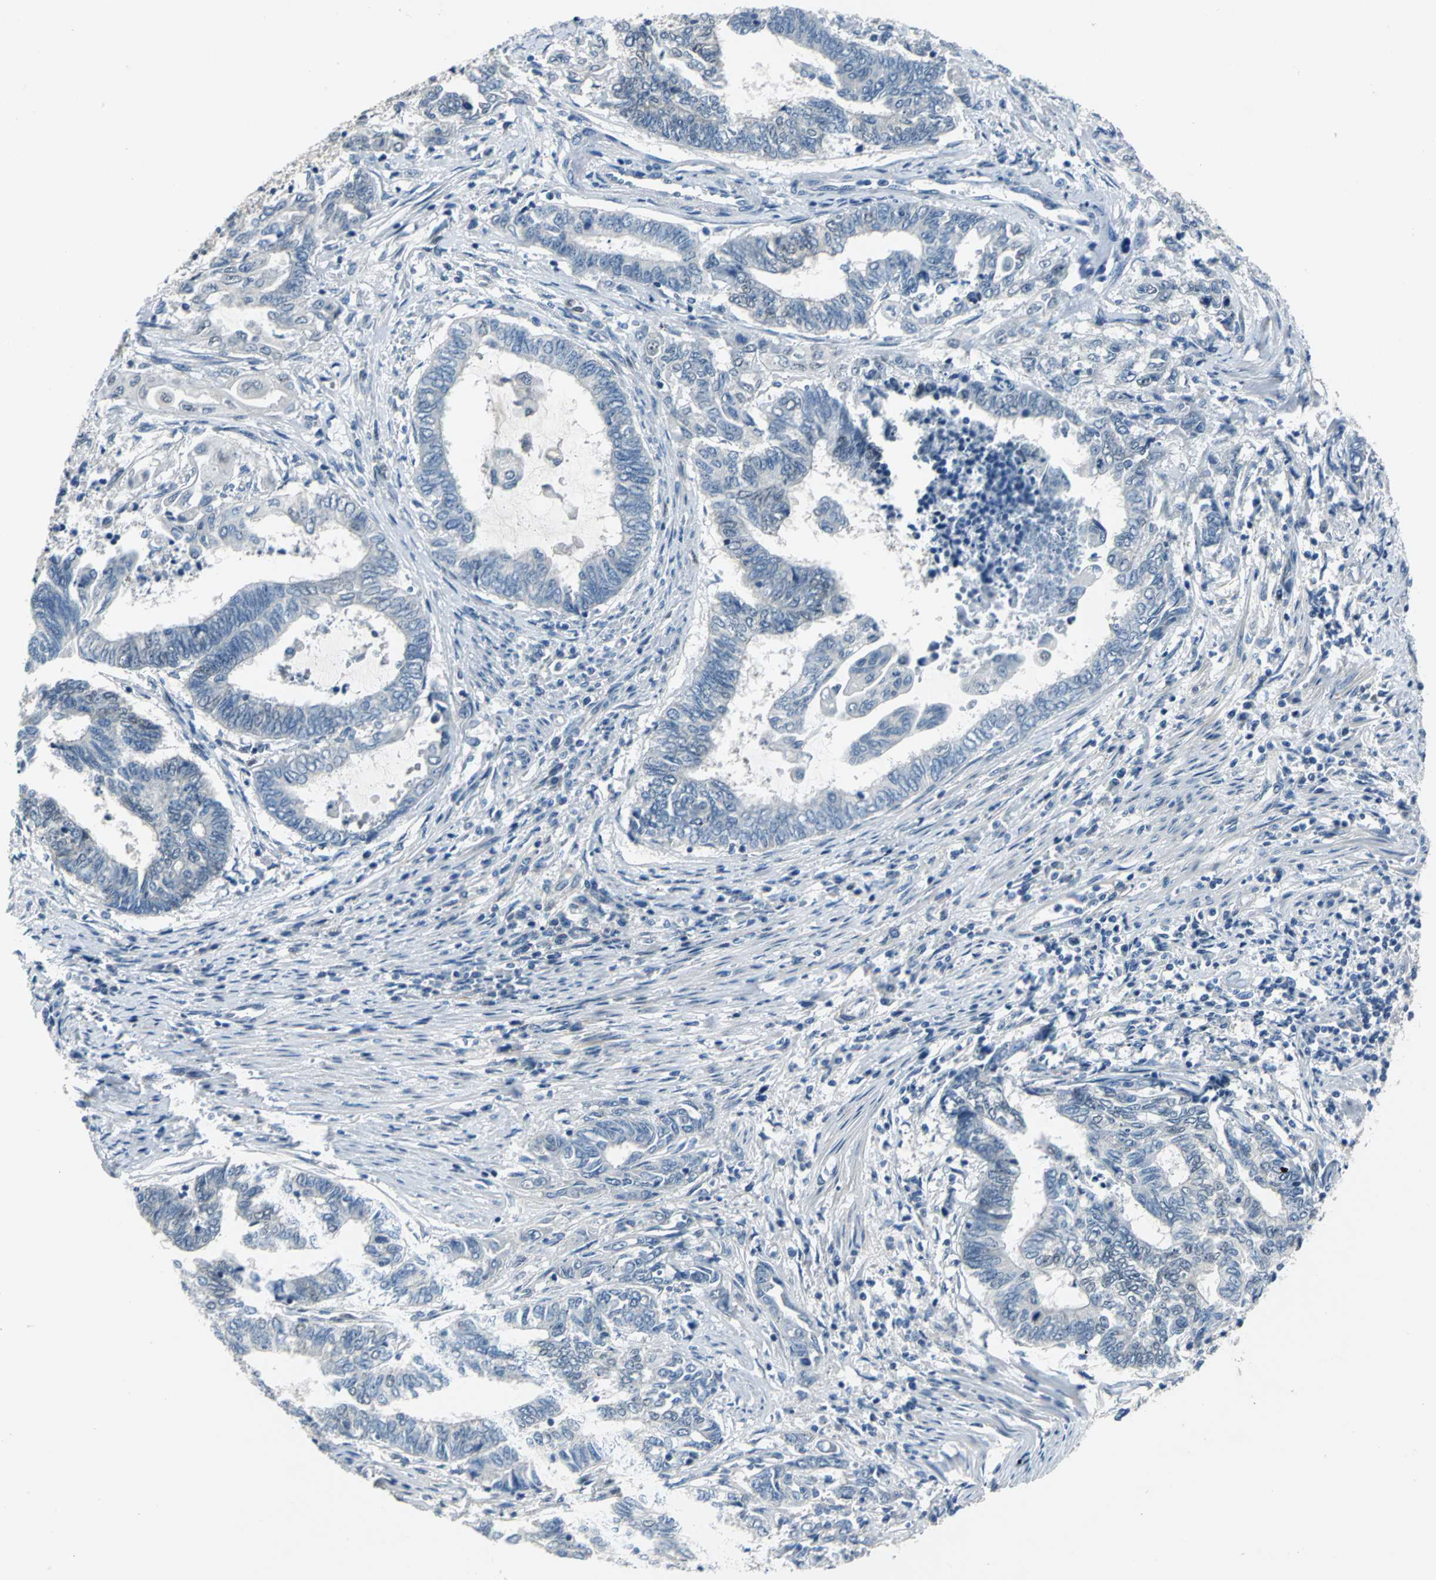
{"staining": {"intensity": "negative", "quantity": "none", "location": "none"}, "tissue": "endometrial cancer", "cell_type": "Tumor cells", "image_type": "cancer", "snomed": [{"axis": "morphology", "description": "Adenocarcinoma, NOS"}, {"axis": "topography", "description": "Uterus"}, {"axis": "topography", "description": "Endometrium"}], "caption": "DAB (3,3'-diaminobenzidine) immunohistochemical staining of human adenocarcinoma (endometrial) exhibits no significant expression in tumor cells.", "gene": "ZNF415", "patient": {"sex": "female", "age": 70}}